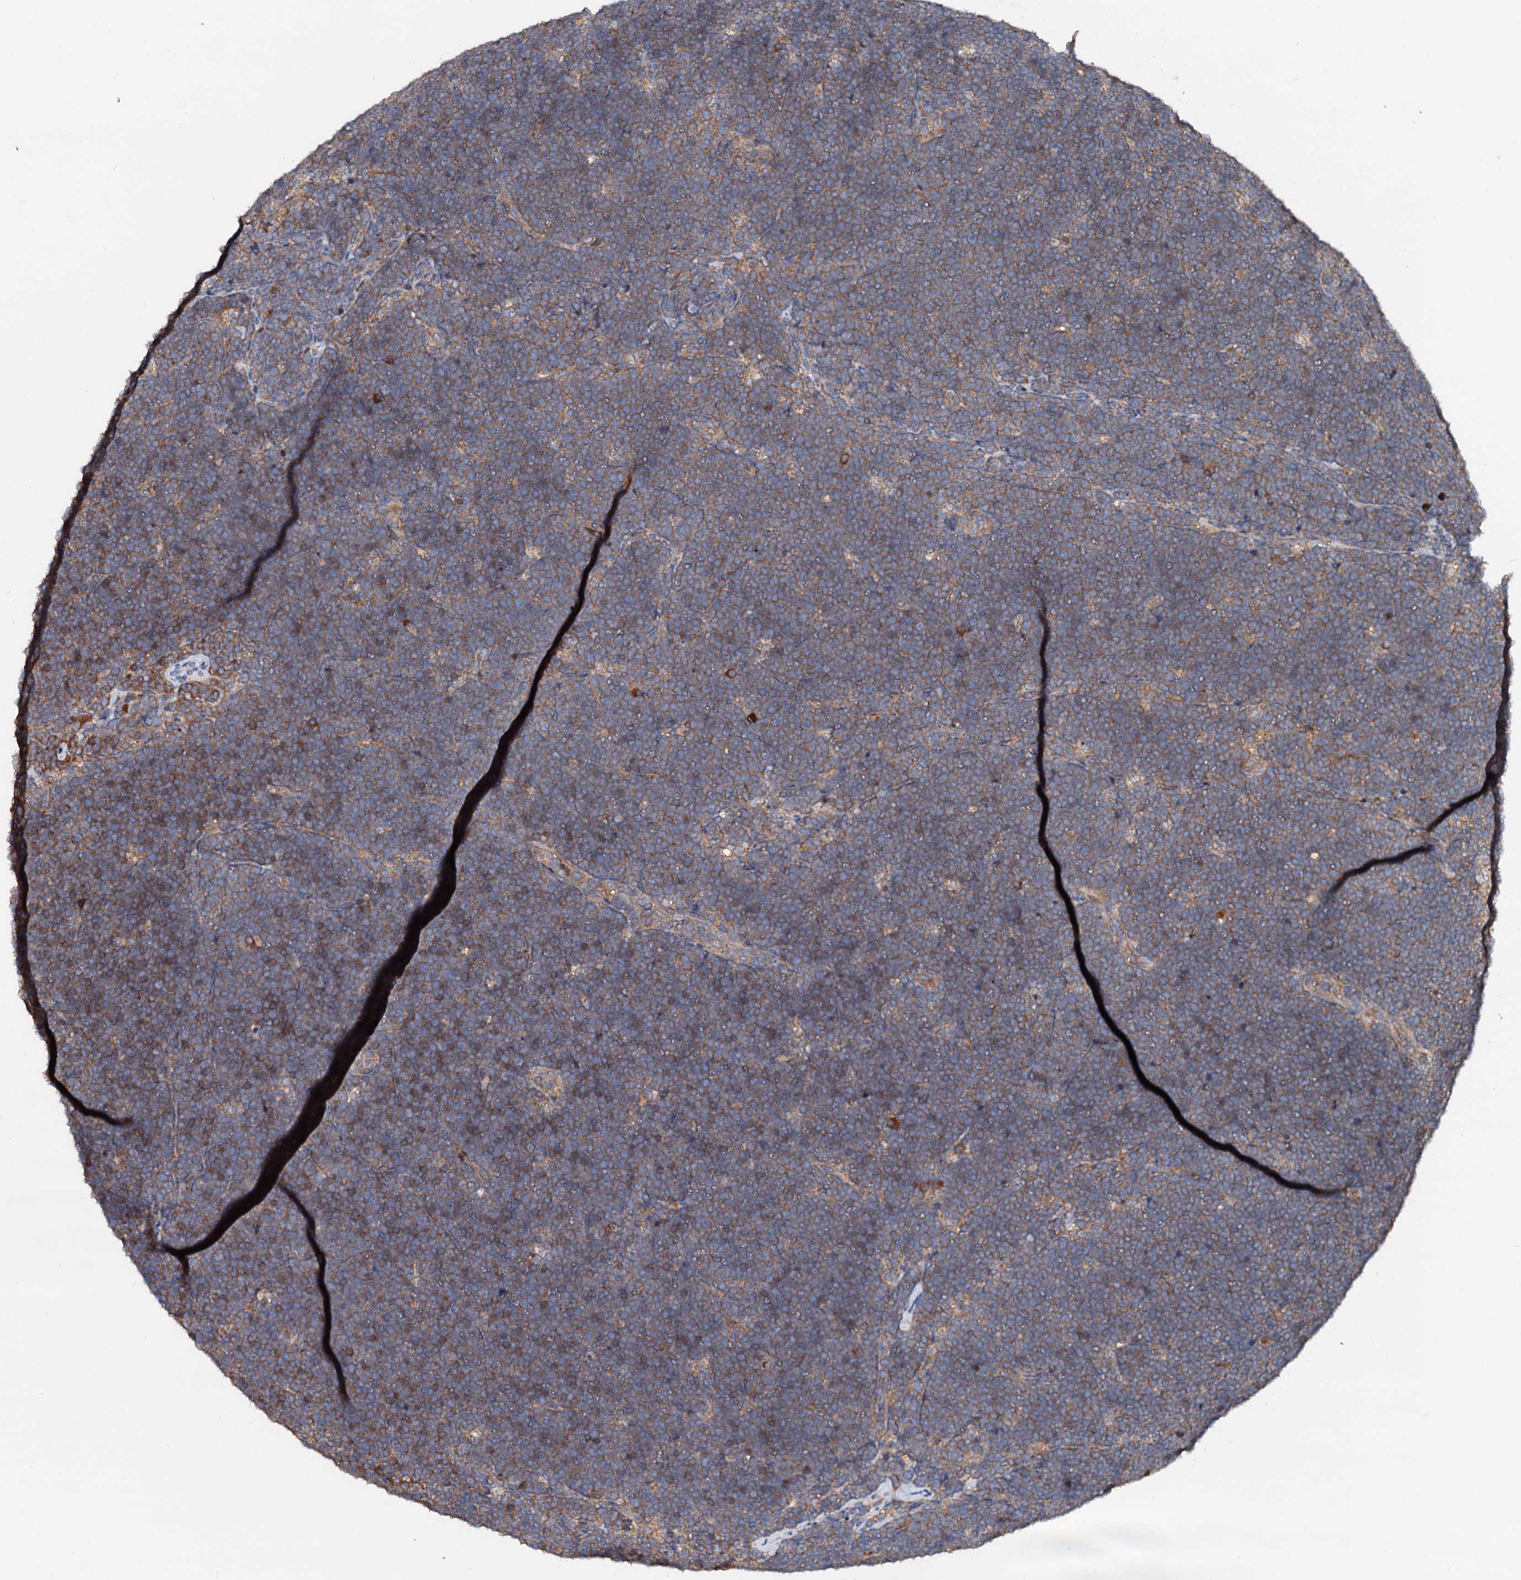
{"staining": {"intensity": "moderate", "quantity": "<25%", "location": "cytoplasmic/membranous"}, "tissue": "lymphoma", "cell_type": "Tumor cells", "image_type": "cancer", "snomed": [{"axis": "morphology", "description": "Malignant lymphoma, non-Hodgkin's type, High grade"}, {"axis": "topography", "description": "Lymph node"}], "caption": "Immunohistochemistry (IHC) photomicrograph of human lymphoma stained for a protein (brown), which demonstrates low levels of moderate cytoplasmic/membranous staining in about <25% of tumor cells.", "gene": "EXTL1", "patient": {"sex": "male", "age": 13}}